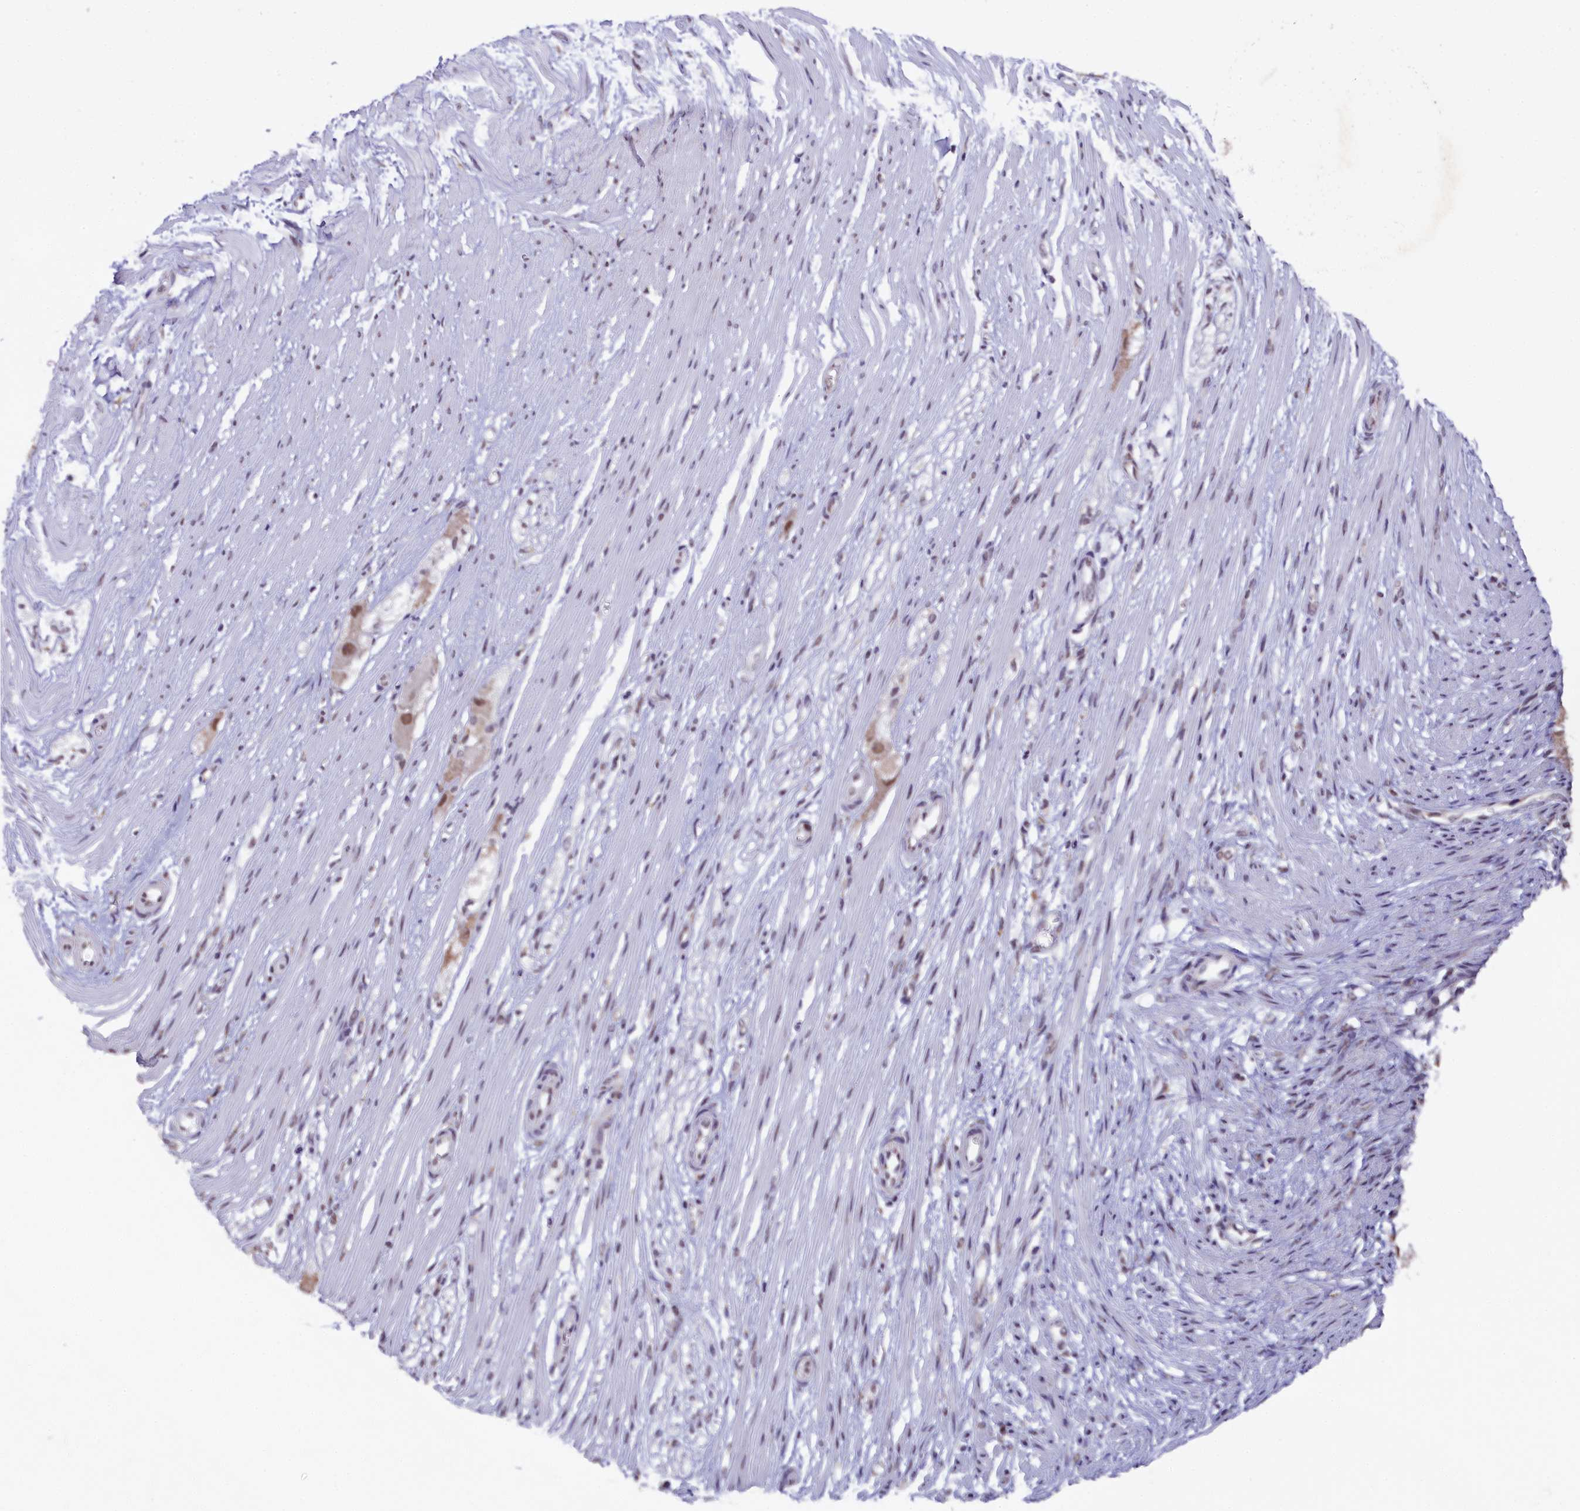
{"staining": {"intensity": "moderate", "quantity": ">75%", "location": "cytoplasmic/membranous,nuclear"}, "tissue": "ovarian cancer", "cell_type": "Tumor cells", "image_type": "cancer", "snomed": [{"axis": "morphology", "description": "Carcinoma, endometroid"}, {"axis": "topography", "description": "Appendix"}, {"axis": "topography", "description": "Ovary"}], "caption": "Ovarian cancer stained for a protein demonstrates moderate cytoplasmic/membranous and nuclear positivity in tumor cells.", "gene": "NCBP1", "patient": {"sex": "female", "age": 42}}